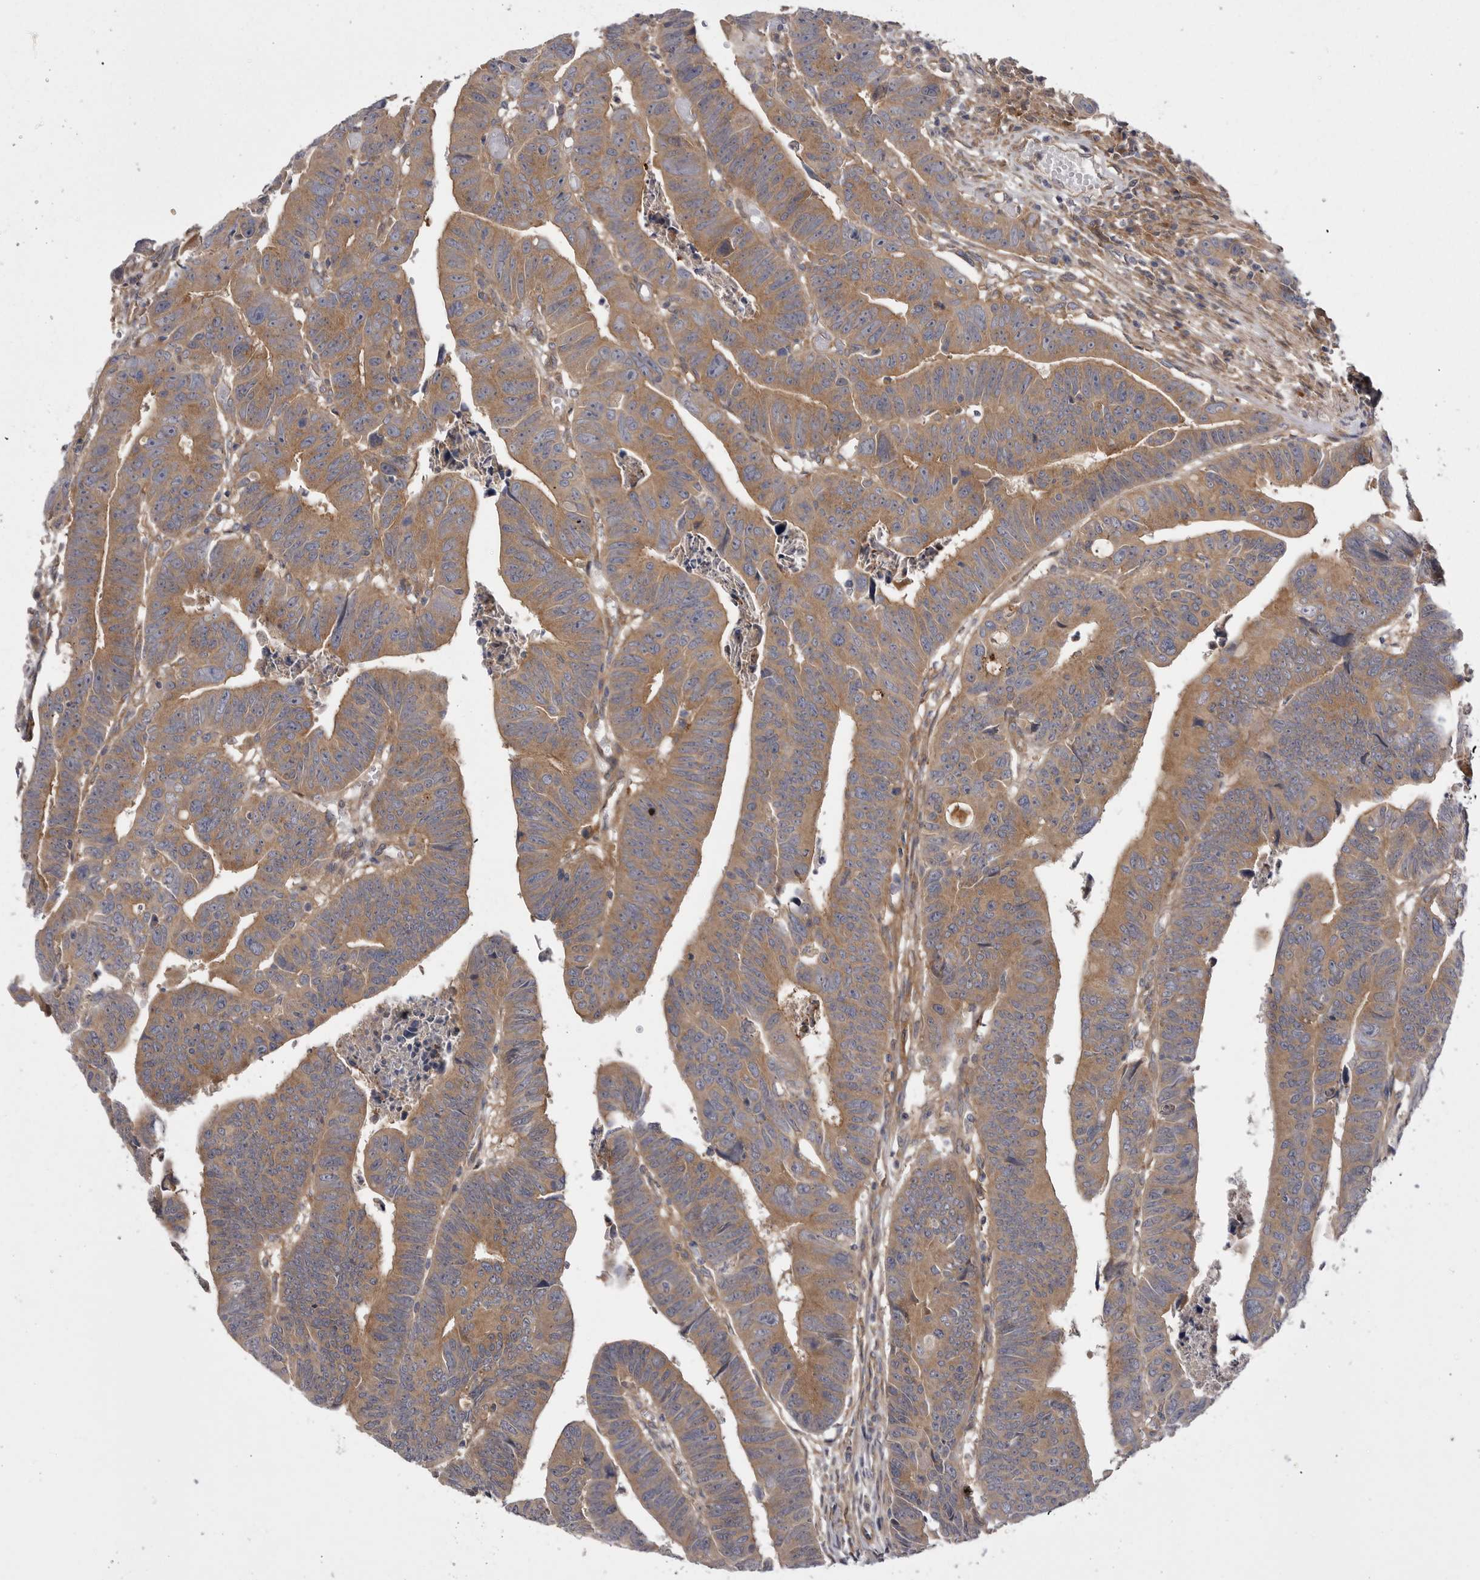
{"staining": {"intensity": "moderate", "quantity": ">75%", "location": "cytoplasmic/membranous"}, "tissue": "colorectal cancer", "cell_type": "Tumor cells", "image_type": "cancer", "snomed": [{"axis": "morphology", "description": "Adenocarcinoma, NOS"}, {"axis": "topography", "description": "Rectum"}], "caption": "DAB immunohistochemical staining of human adenocarcinoma (colorectal) displays moderate cytoplasmic/membranous protein positivity in about >75% of tumor cells.", "gene": "OSBPL9", "patient": {"sex": "female", "age": 65}}